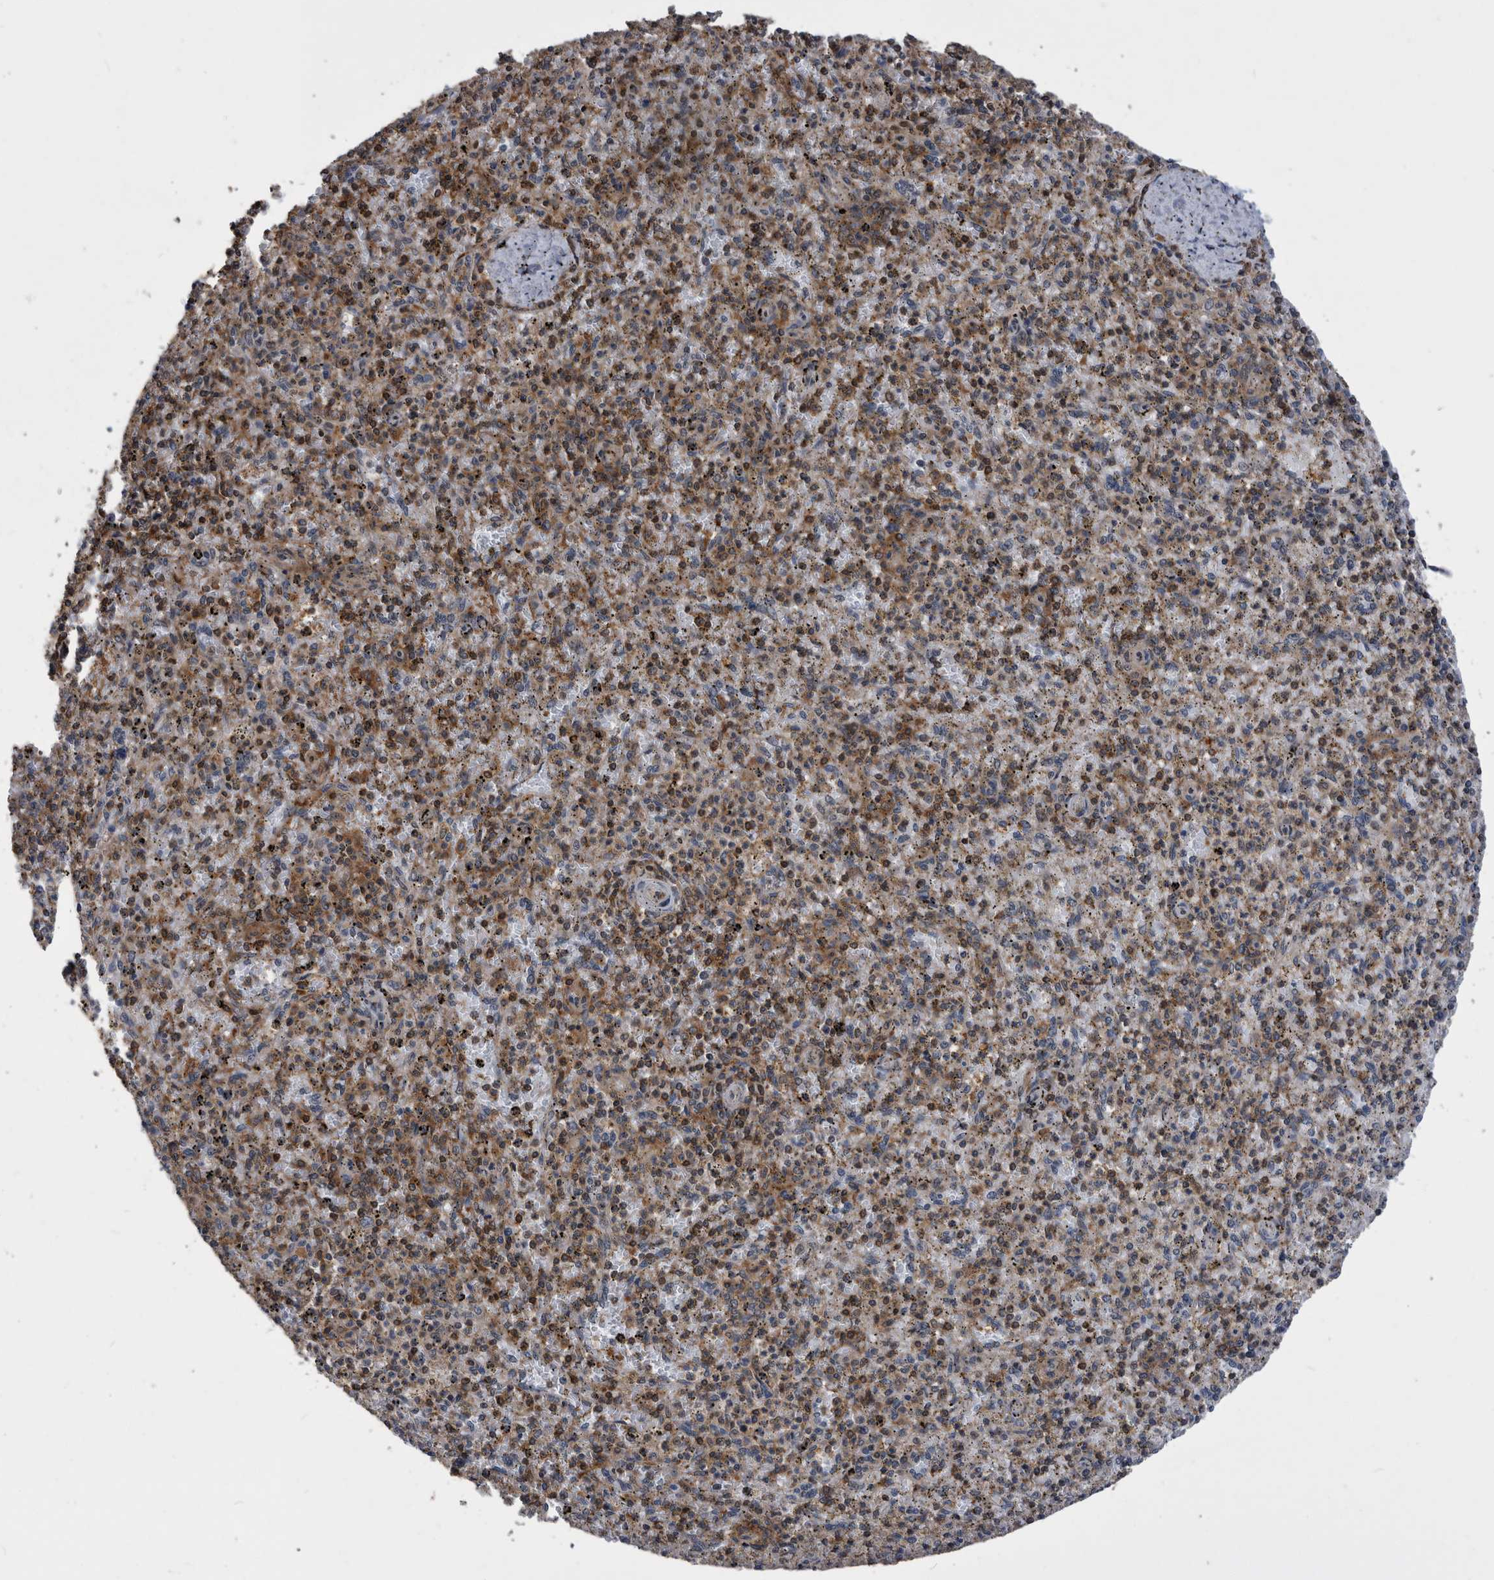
{"staining": {"intensity": "moderate", "quantity": "25%-75%", "location": "cytoplasmic/membranous,nuclear"}, "tissue": "spleen", "cell_type": "Cells in red pulp", "image_type": "normal", "snomed": [{"axis": "morphology", "description": "Normal tissue, NOS"}, {"axis": "topography", "description": "Spleen"}], "caption": "DAB immunohistochemical staining of benign spleen exhibits moderate cytoplasmic/membranous,nuclear protein expression in about 25%-75% of cells in red pulp.", "gene": "NRBP1", "patient": {"sex": "male", "age": 72}}